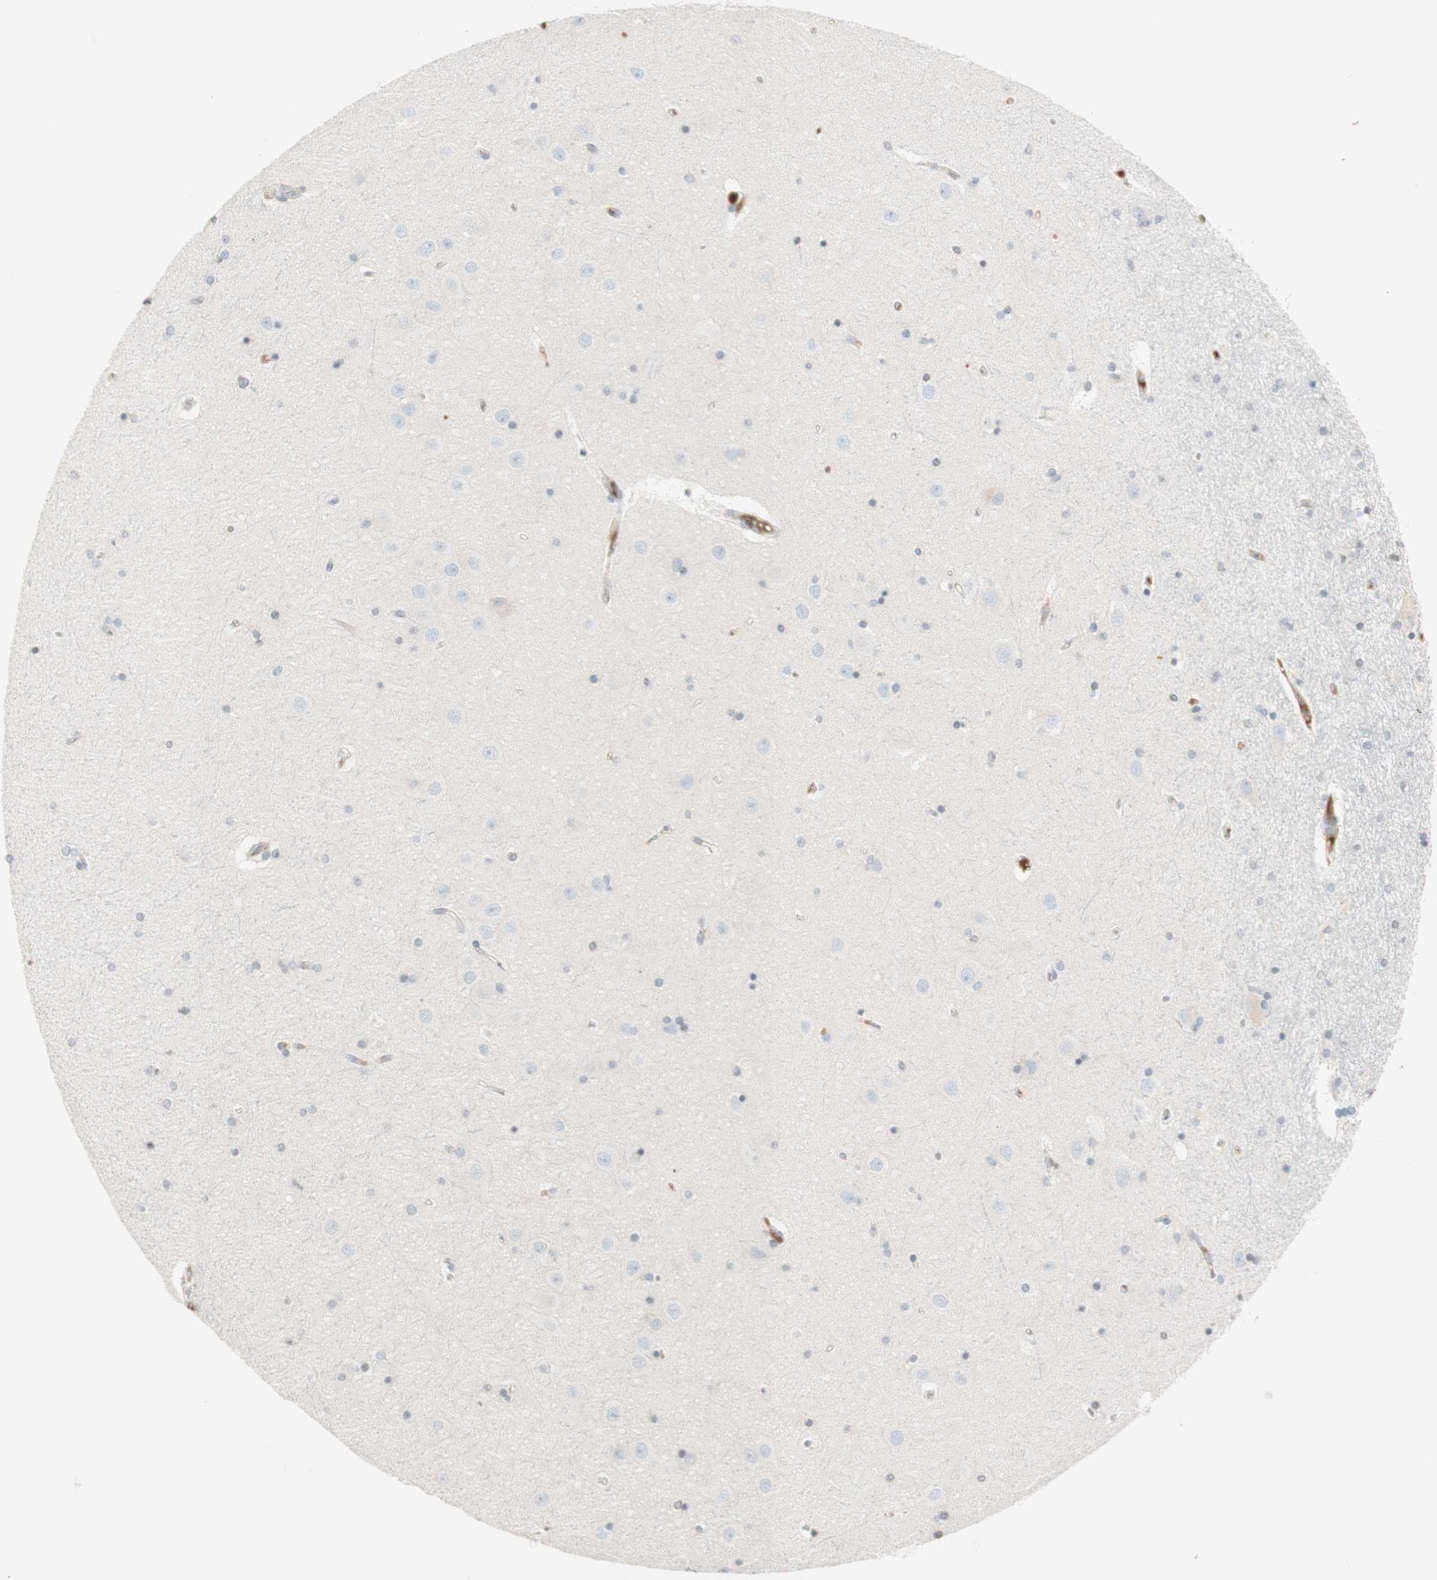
{"staining": {"intensity": "negative", "quantity": "none", "location": "none"}, "tissue": "hippocampus", "cell_type": "Glial cells", "image_type": "normal", "snomed": [{"axis": "morphology", "description": "Normal tissue, NOS"}, {"axis": "topography", "description": "Hippocampus"}], "caption": "Glial cells are negative for protein expression in normal human hippocampus. (Brightfield microscopy of DAB immunohistochemistry at high magnification).", "gene": "NID1", "patient": {"sex": "female", "age": 54}}